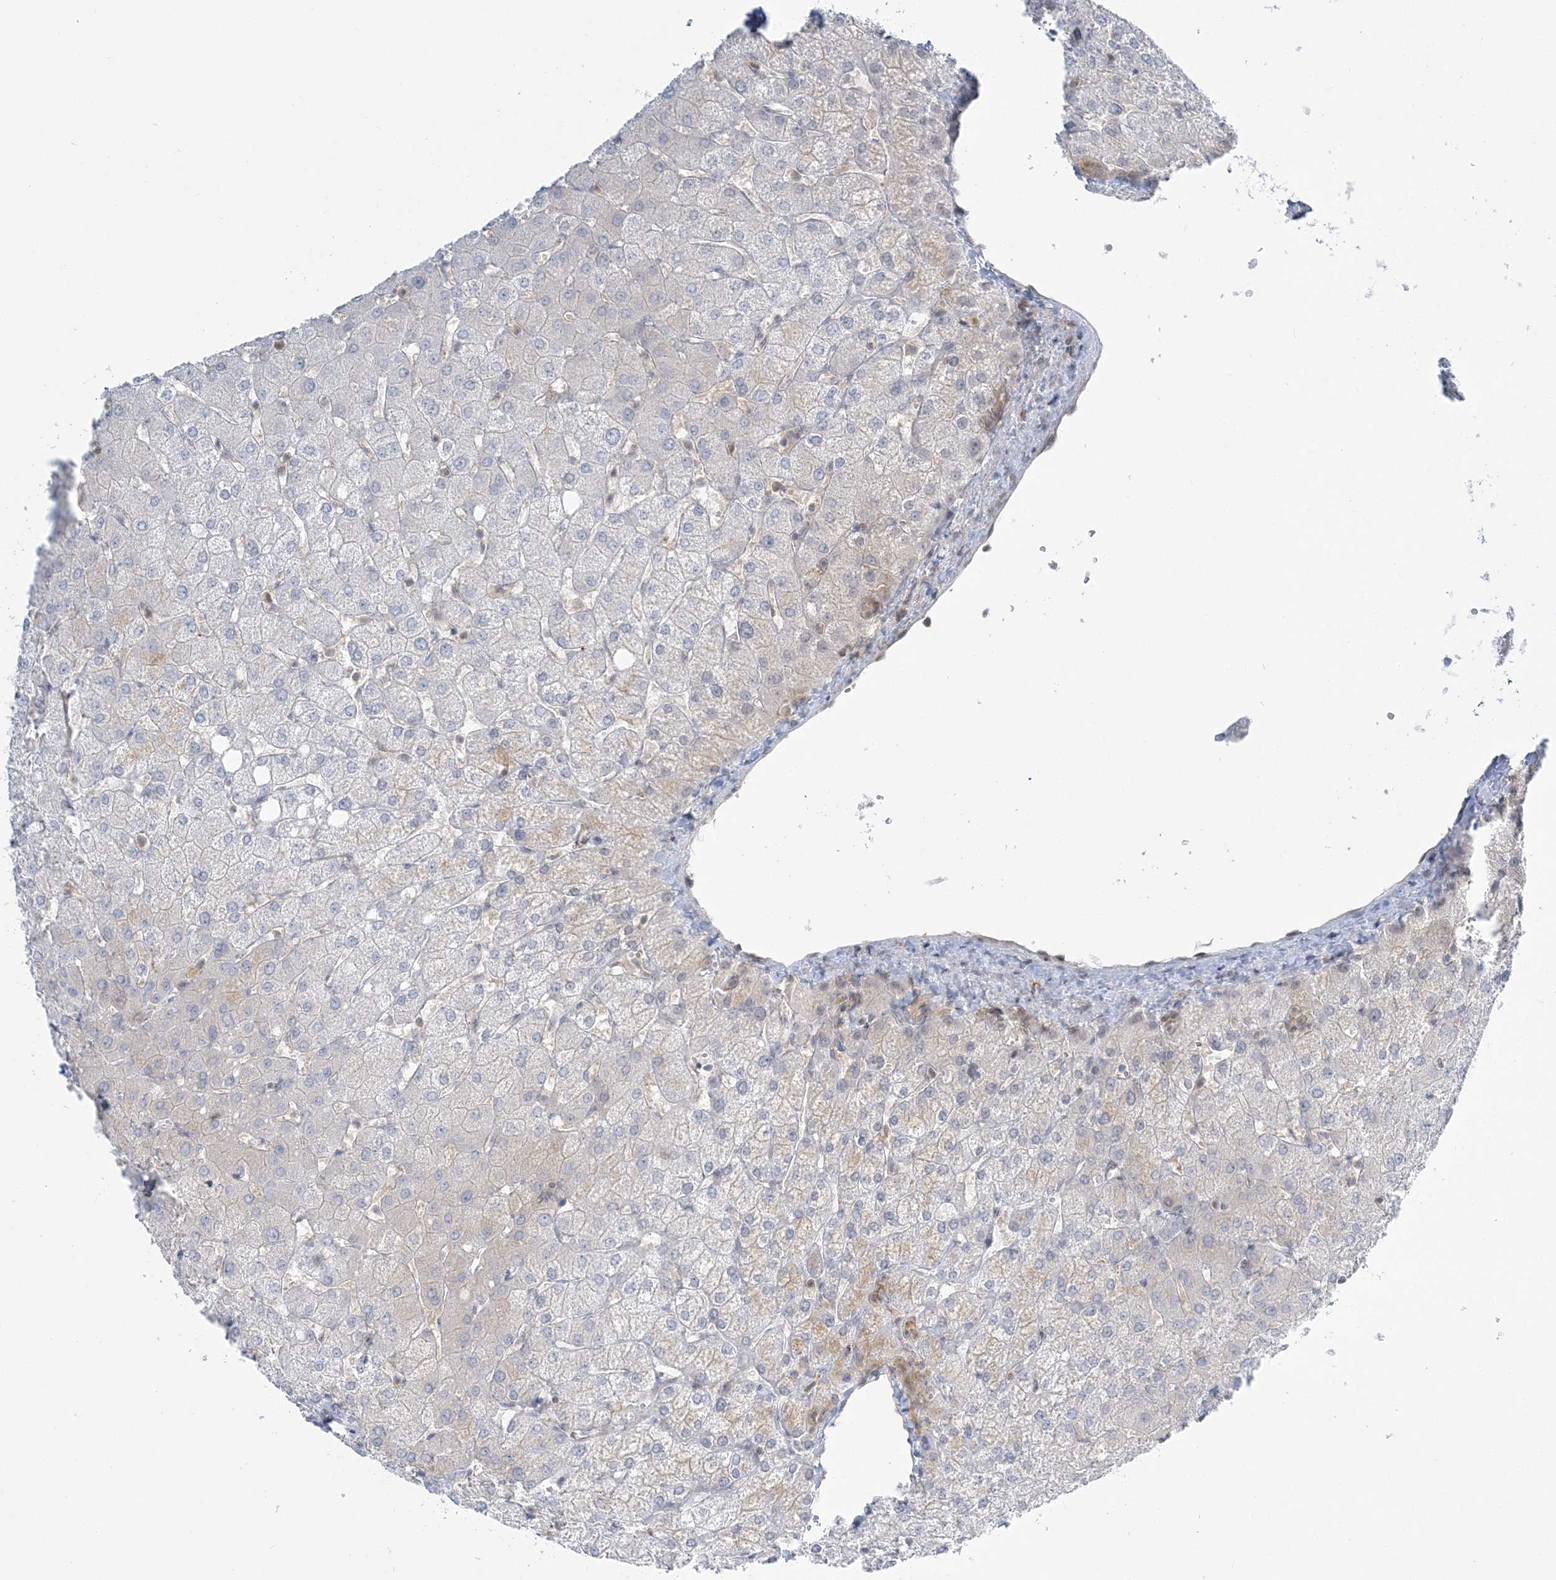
{"staining": {"intensity": "negative", "quantity": "none", "location": "none"}, "tissue": "liver", "cell_type": "Cholangiocytes", "image_type": "normal", "snomed": [{"axis": "morphology", "description": "Normal tissue, NOS"}, {"axis": "topography", "description": "Liver"}], "caption": "A high-resolution histopathology image shows immunohistochemistry staining of unremarkable liver, which exhibits no significant positivity in cholangiocytes.", "gene": "THADA", "patient": {"sex": "female", "age": 54}}